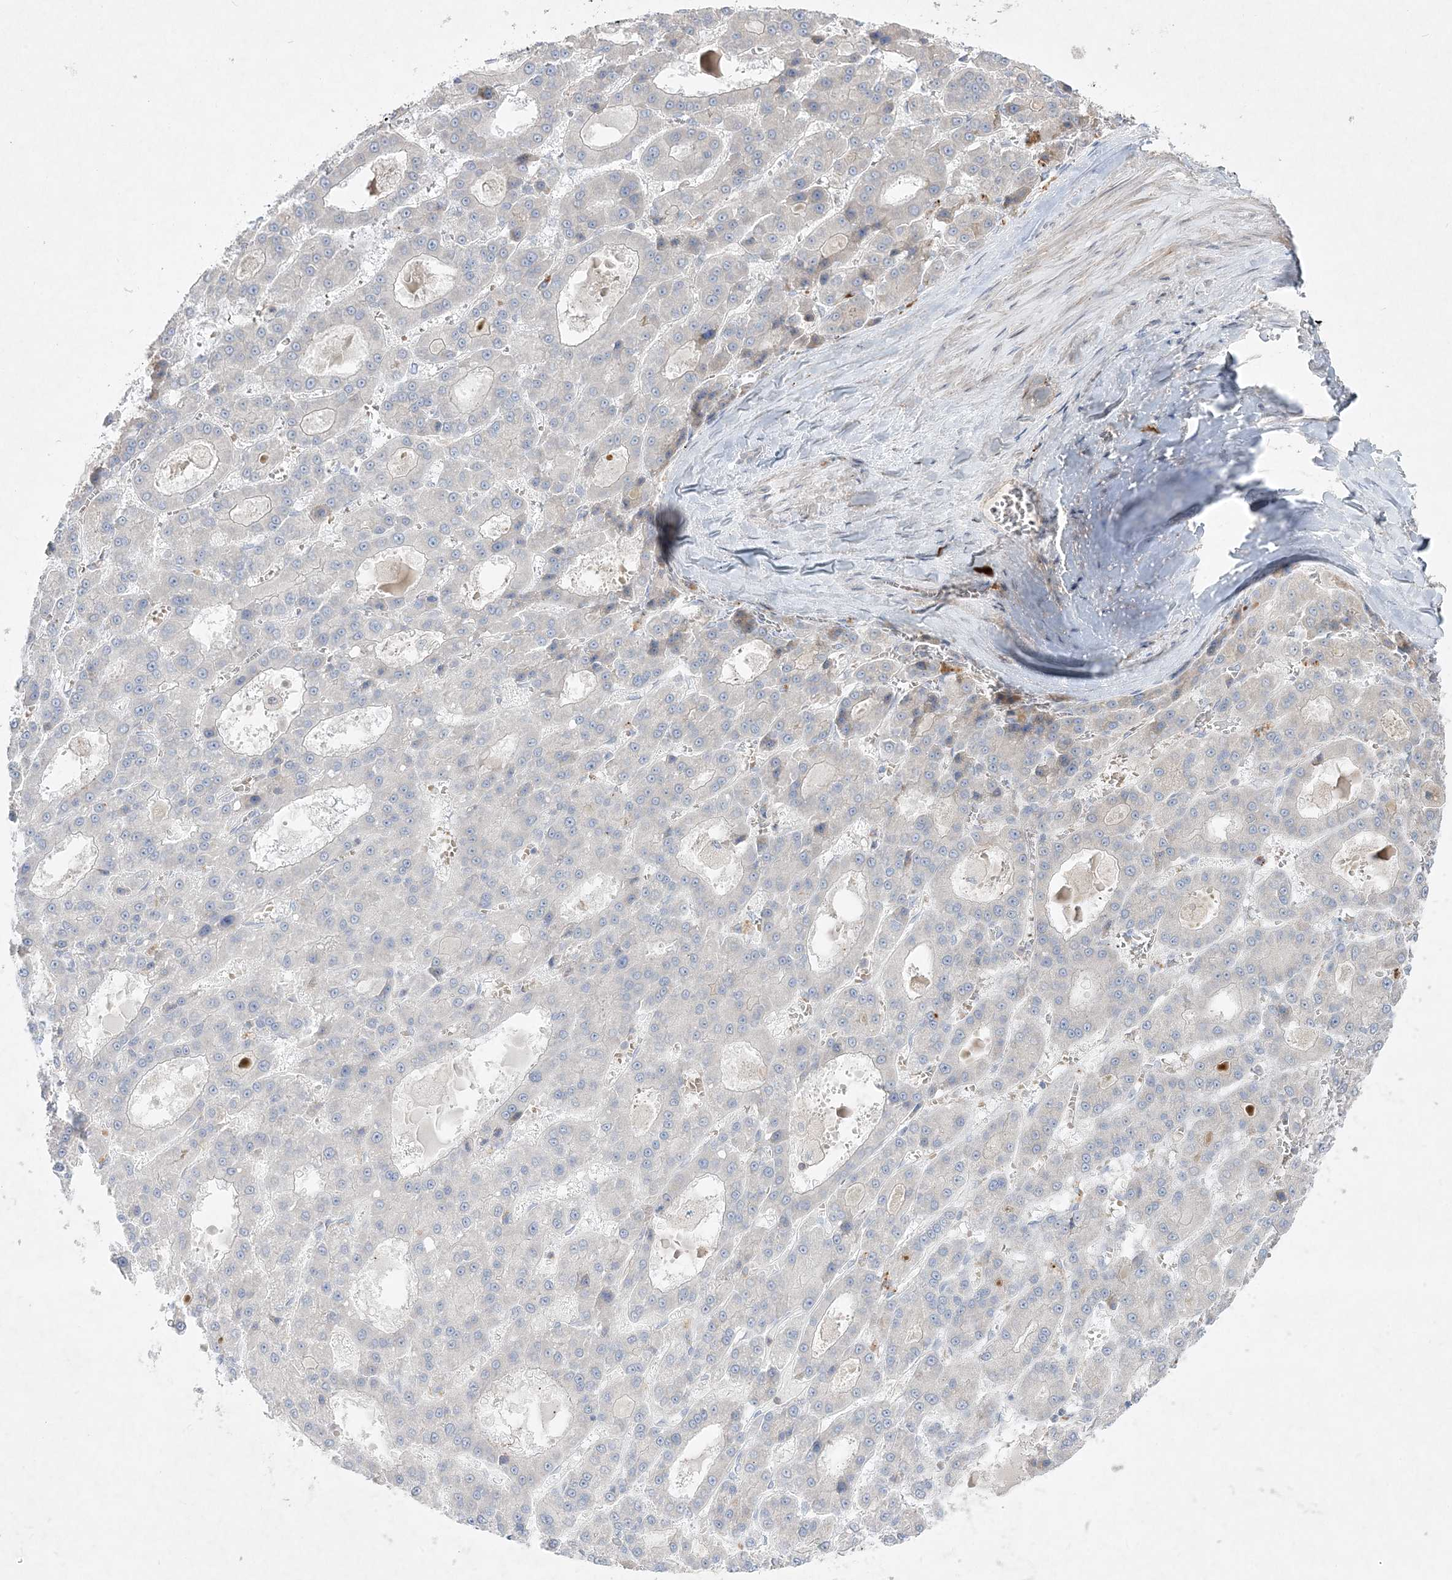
{"staining": {"intensity": "negative", "quantity": "none", "location": "none"}, "tissue": "liver cancer", "cell_type": "Tumor cells", "image_type": "cancer", "snomed": [{"axis": "morphology", "description": "Carcinoma, Hepatocellular, NOS"}, {"axis": "topography", "description": "Liver"}], "caption": "Immunohistochemistry photomicrograph of liver hepatocellular carcinoma stained for a protein (brown), which displays no staining in tumor cells.", "gene": "CLNK", "patient": {"sex": "male", "age": 70}}